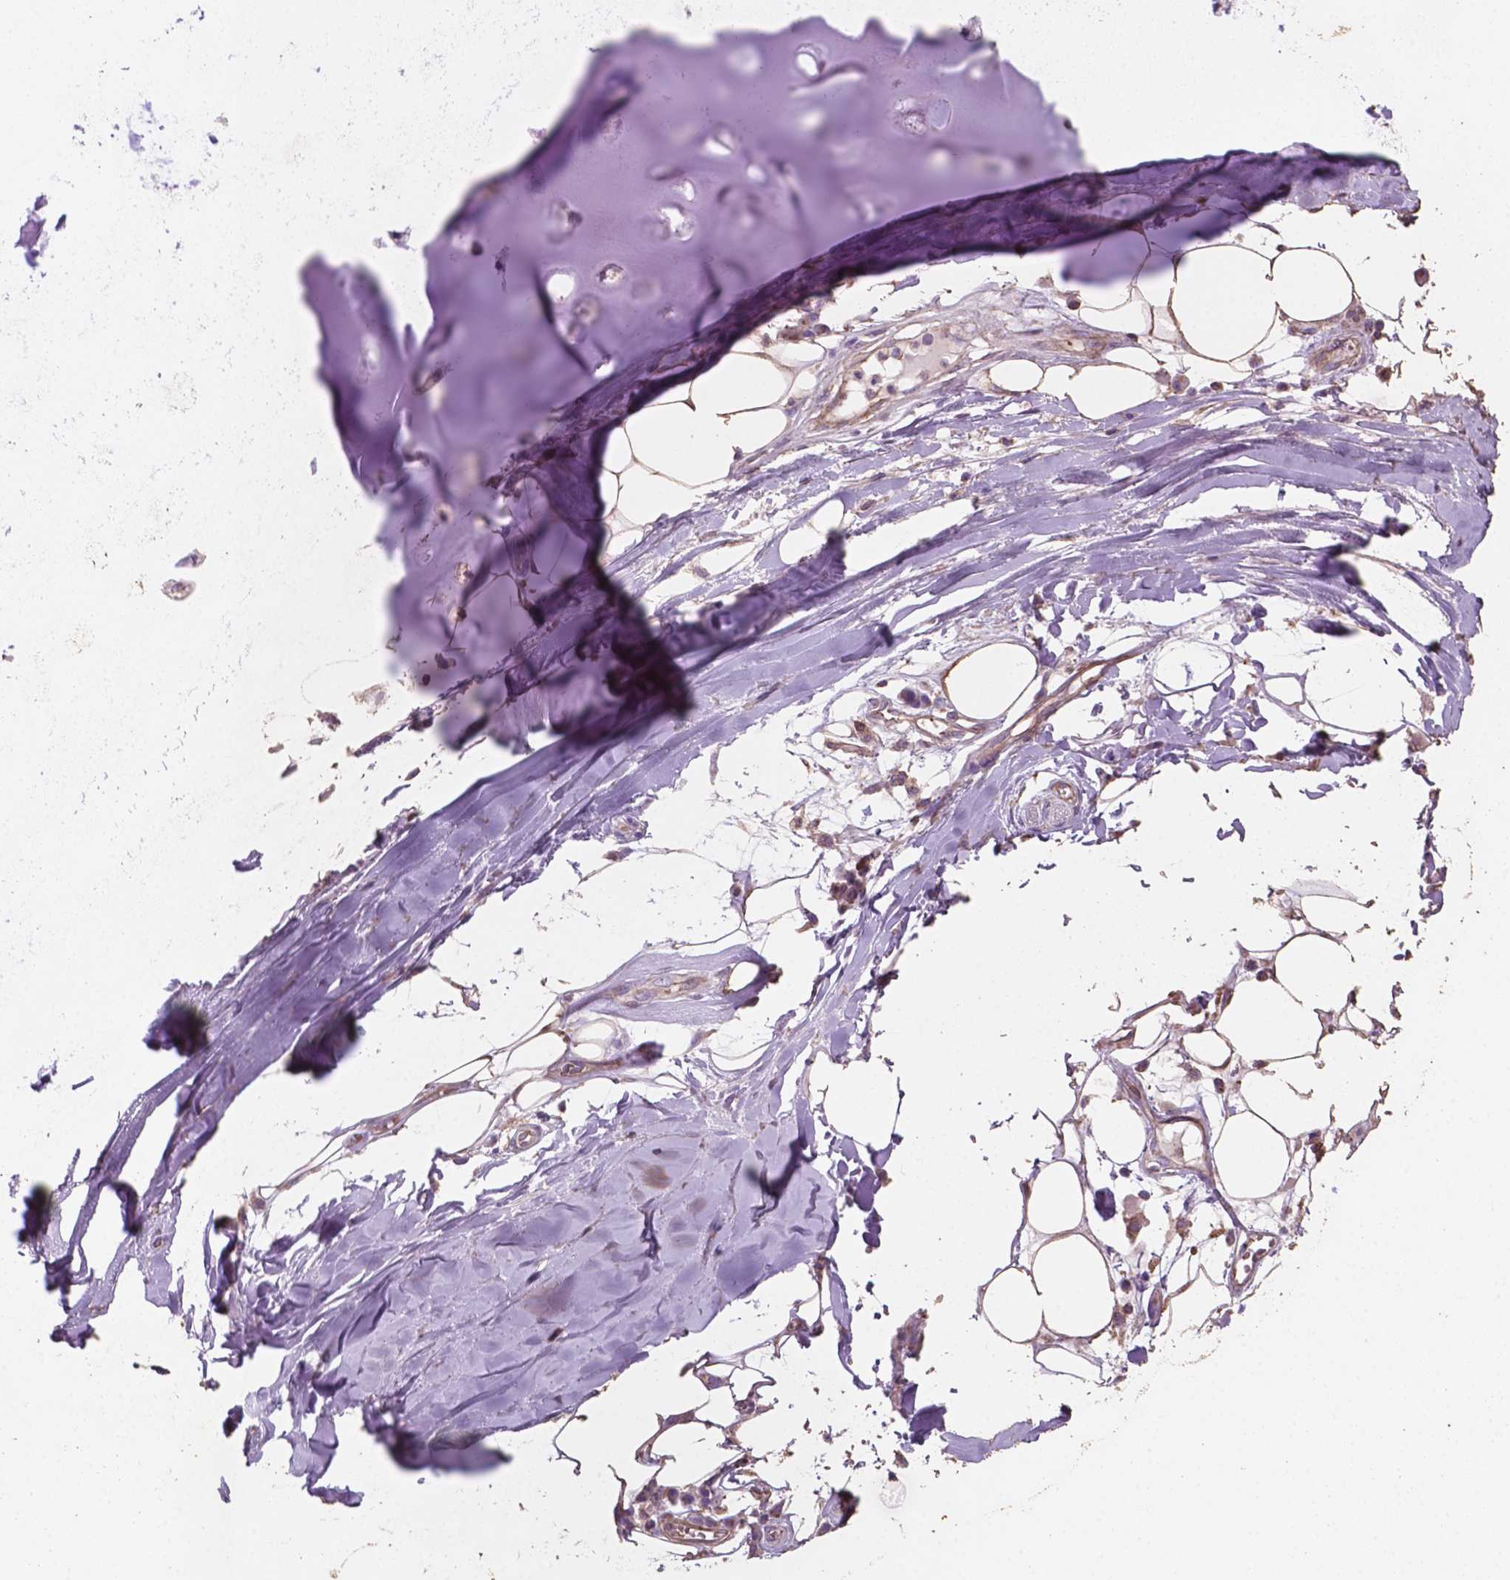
{"staining": {"intensity": "moderate", "quantity": ">75%", "location": "cytoplasmic/membranous"}, "tissue": "adipose tissue", "cell_type": "Adipocytes", "image_type": "normal", "snomed": [{"axis": "morphology", "description": "Normal tissue, NOS"}, {"axis": "morphology", "description": "Squamous cell carcinoma, NOS"}, {"axis": "topography", "description": "Cartilage tissue"}, {"axis": "topography", "description": "Bronchus"}, {"axis": "topography", "description": "Lung"}], "caption": "Immunohistochemistry (IHC) photomicrograph of unremarkable adipose tissue: adipose tissue stained using immunohistochemistry demonstrates medium levels of moderate protein expression localized specifically in the cytoplasmic/membranous of adipocytes, appearing as a cytoplasmic/membranous brown color.", "gene": "COMMD4", "patient": {"sex": "male", "age": 66}}